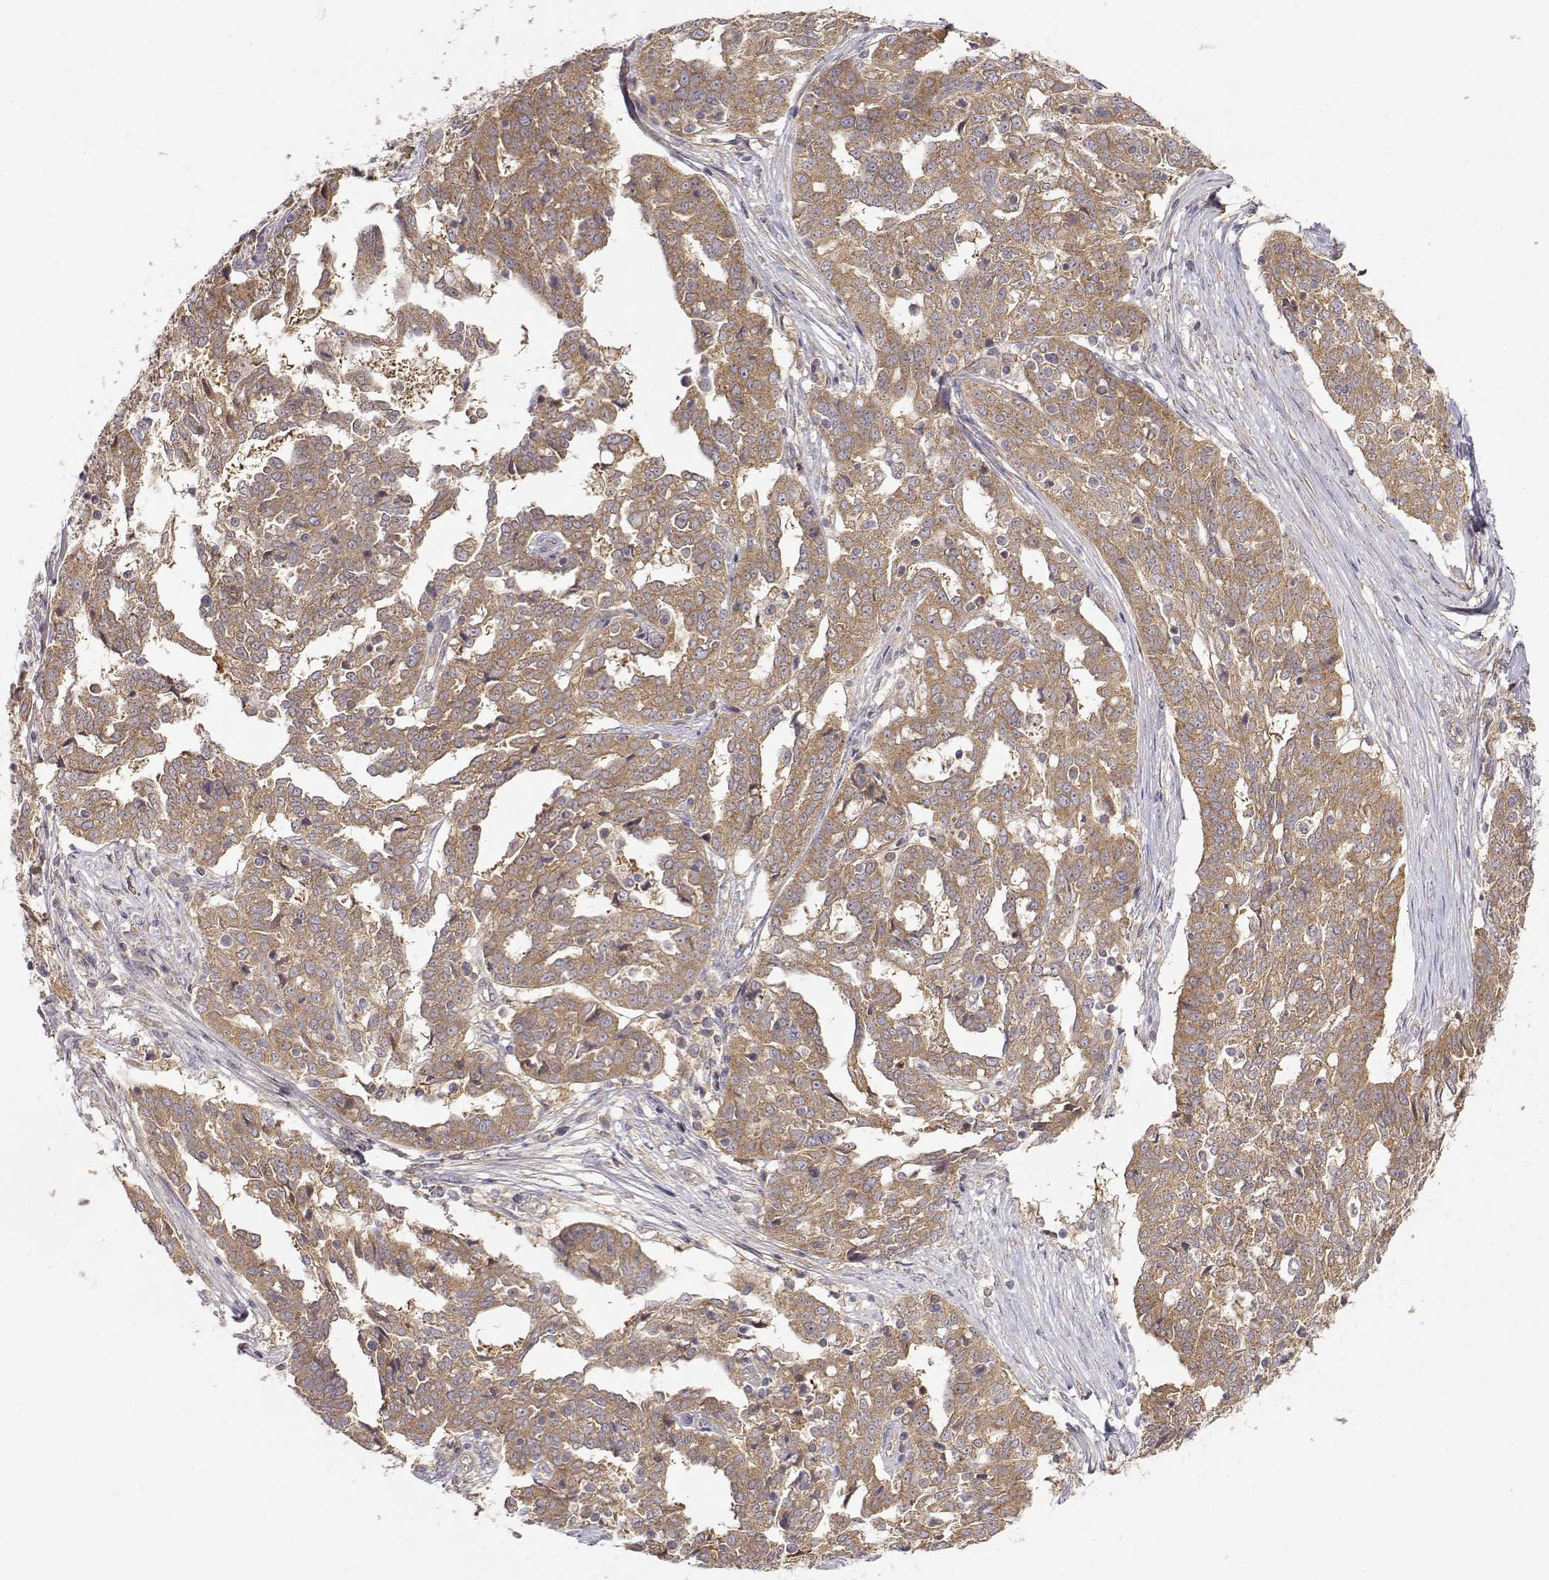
{"staining": {"intensity": "moderate", "quantity": ">75%", "location": "cytoplasmic/membranous"}, "tissue": "ovarian cancer", "cell_type": "Tumor cells", "image_type": "cancer", "snomed": [{"axis": "morphology", "description": "Cystadenocarcinoma, serous, NOS"}, {"axis": "topography", "description": "Ovary"}], "caption": "Immunohistochemistry micrograph of neoplastic tissue: human ovarian cancer stained using IHC shows medium levels of moderate protein expression localized specifically in the cytoplasmic/membranous of tumor cells, appearing as a cytoplasmic/membranous brown color.", "gene": "PAIP1", "patient": {"sex": "female", "age": 67}}